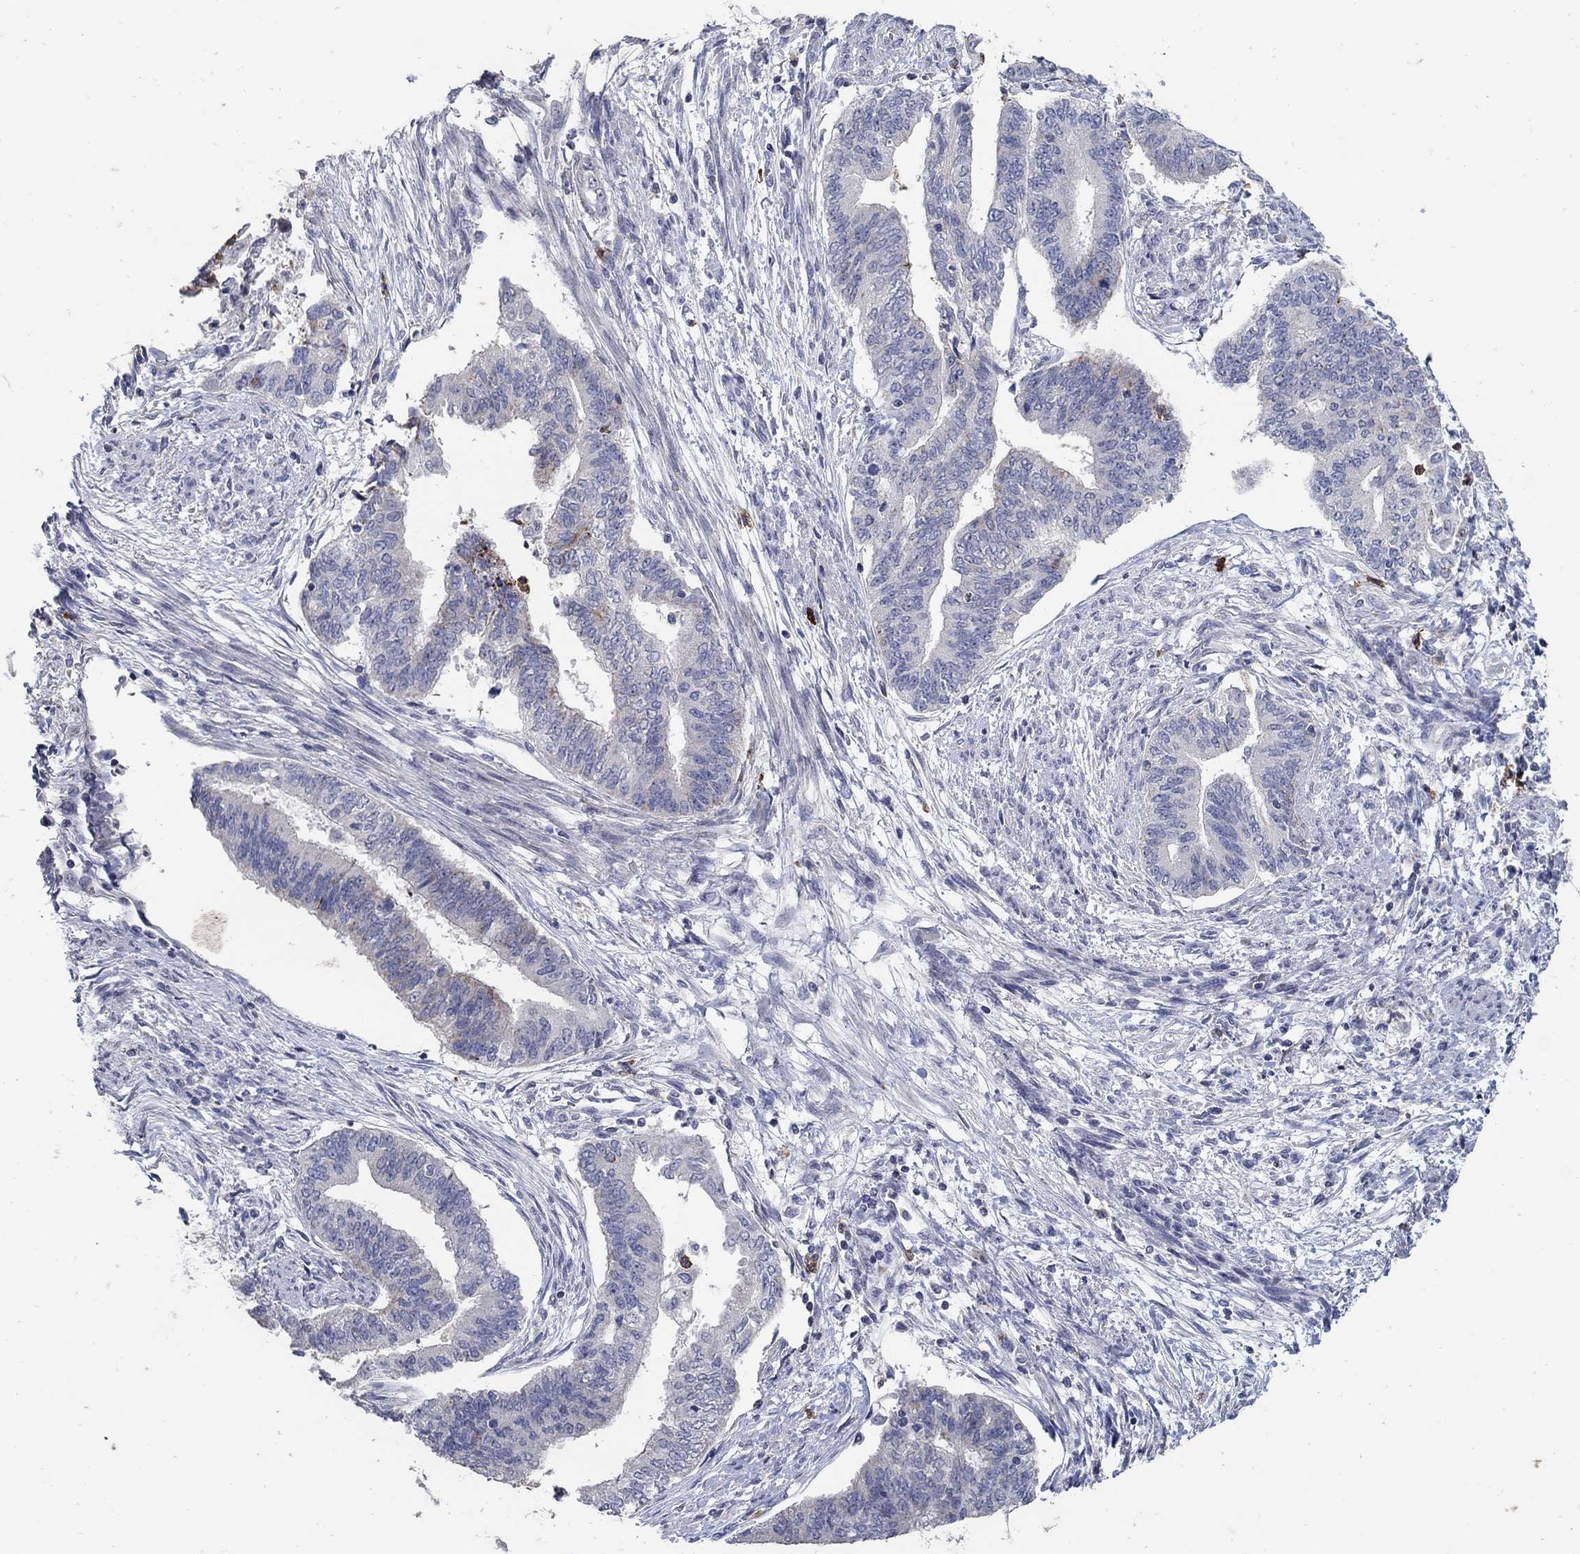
{"staining": {"intensity": "negative", "quantity": "none", "location": "none"}, "tissue": "endometrial cancer", "cell_type": "Tumor cells", "image_type": "cancer", "snomed": [{"axis": "morphology", "description": "Adenocarcinoma, NOS"}, {"axis": "topography", "description": "Endometrium"}], "caption": "An immunohistochemistry (IHC) histopathology image of adenocarcinoma (endometrial) is shown. There is no staining in tumor cells of adenocarcinoma (endometrial).", "gene": "HMX2", "patient": {"sex": "female", "age": 65}}